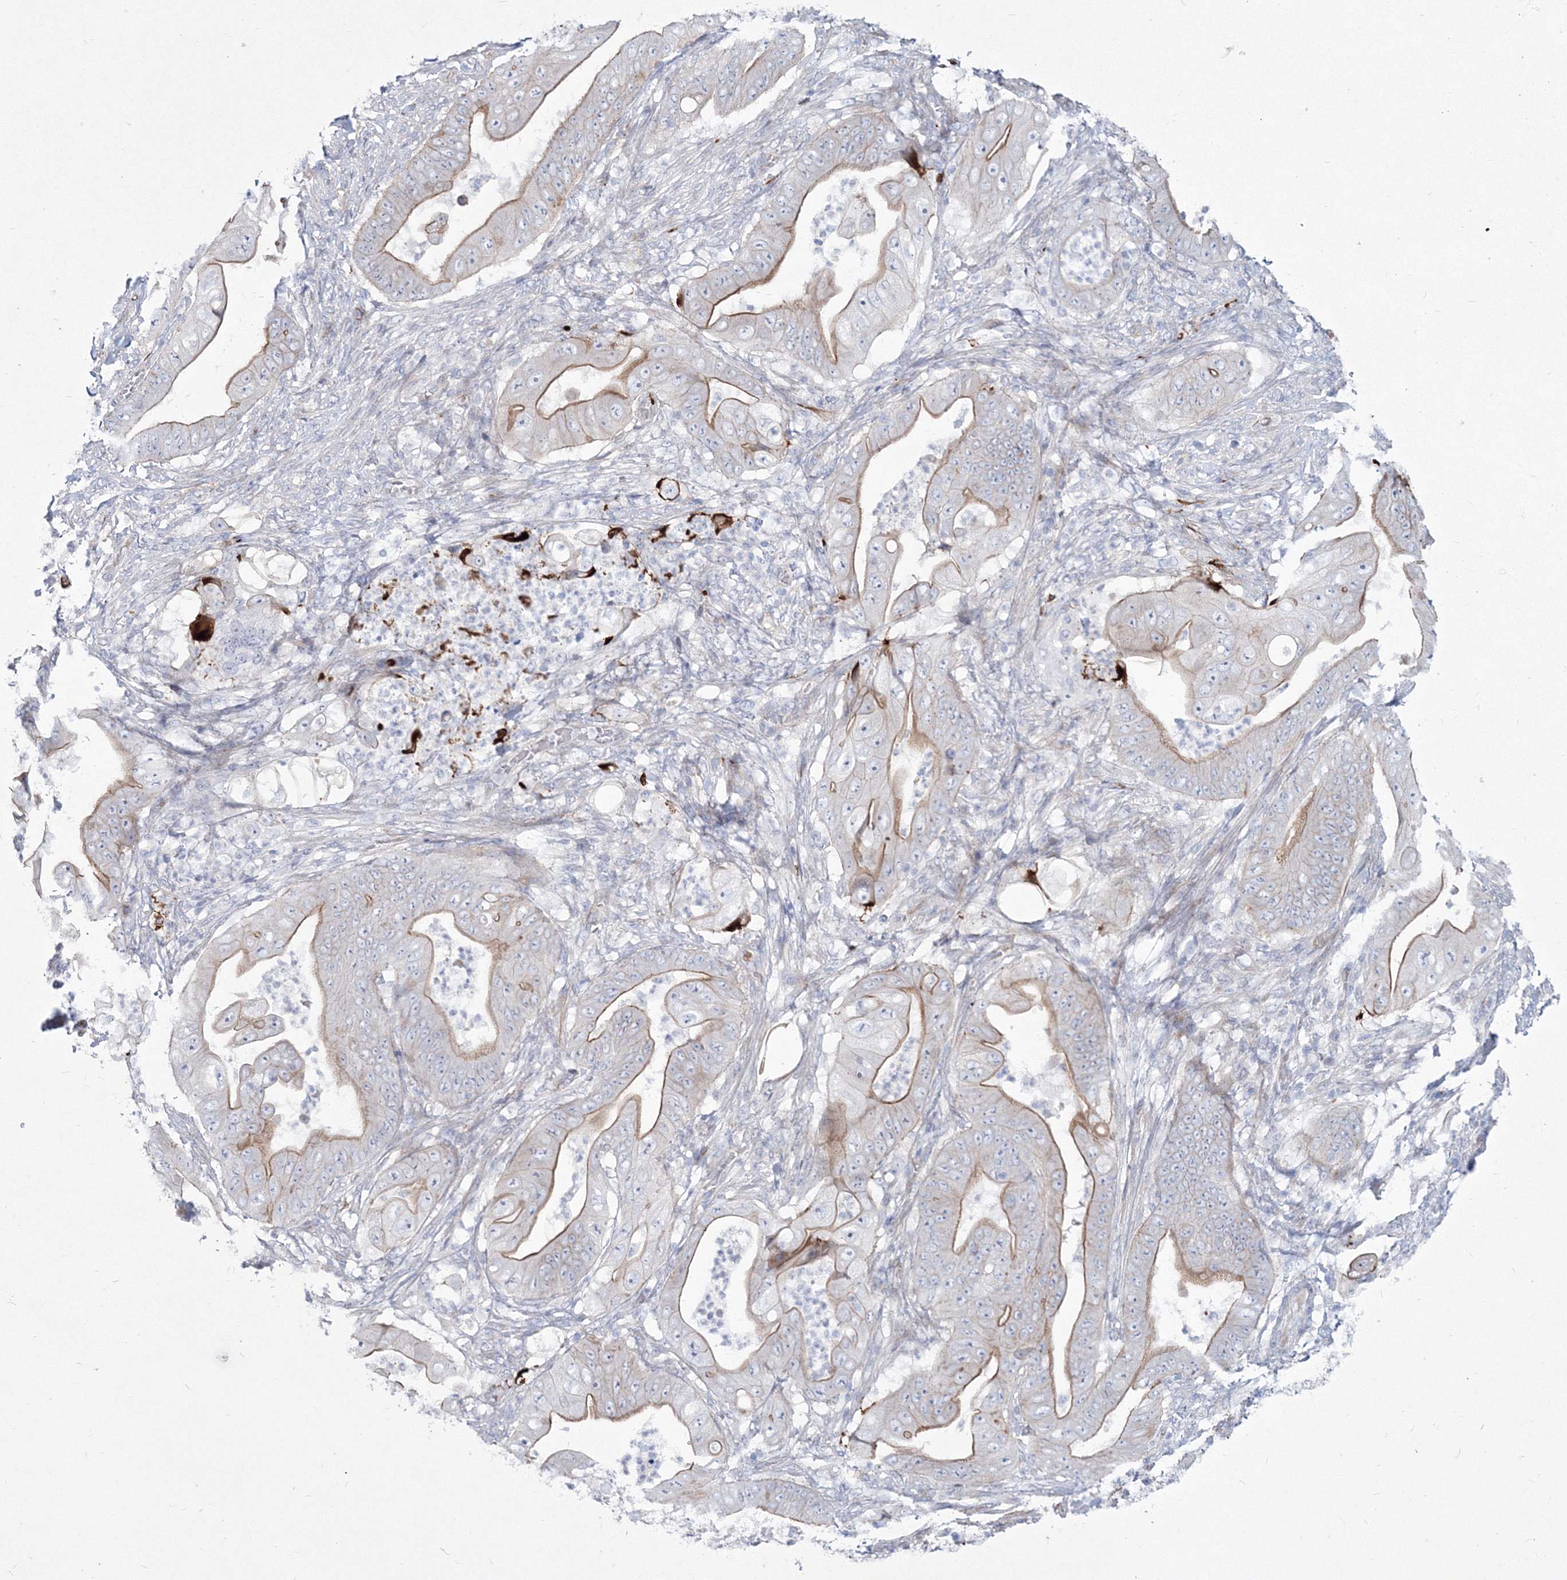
{"staining": {"intensity": "moderate", "quantity": ">75%", "location": "cytoplasmic/membranous"}, "tissue": "stomach cancer", "cell_type": "Tumor cells", "image_type": "cancer", "snomed": [{"axis": "morphology", "description": "Adenocarcinoma, NOS"}, {"axis": "topography", "description": "Stomach"}], "caption": "About >75% of tumor cells in stomach cancer (adenocarcinoma) exhibit moderate cytoplasmic/membranous protein staining as visualized by brown immunohistochemical staining.", "gene": "HYAL2", "patient": {"sex": "female", "age": 73}}